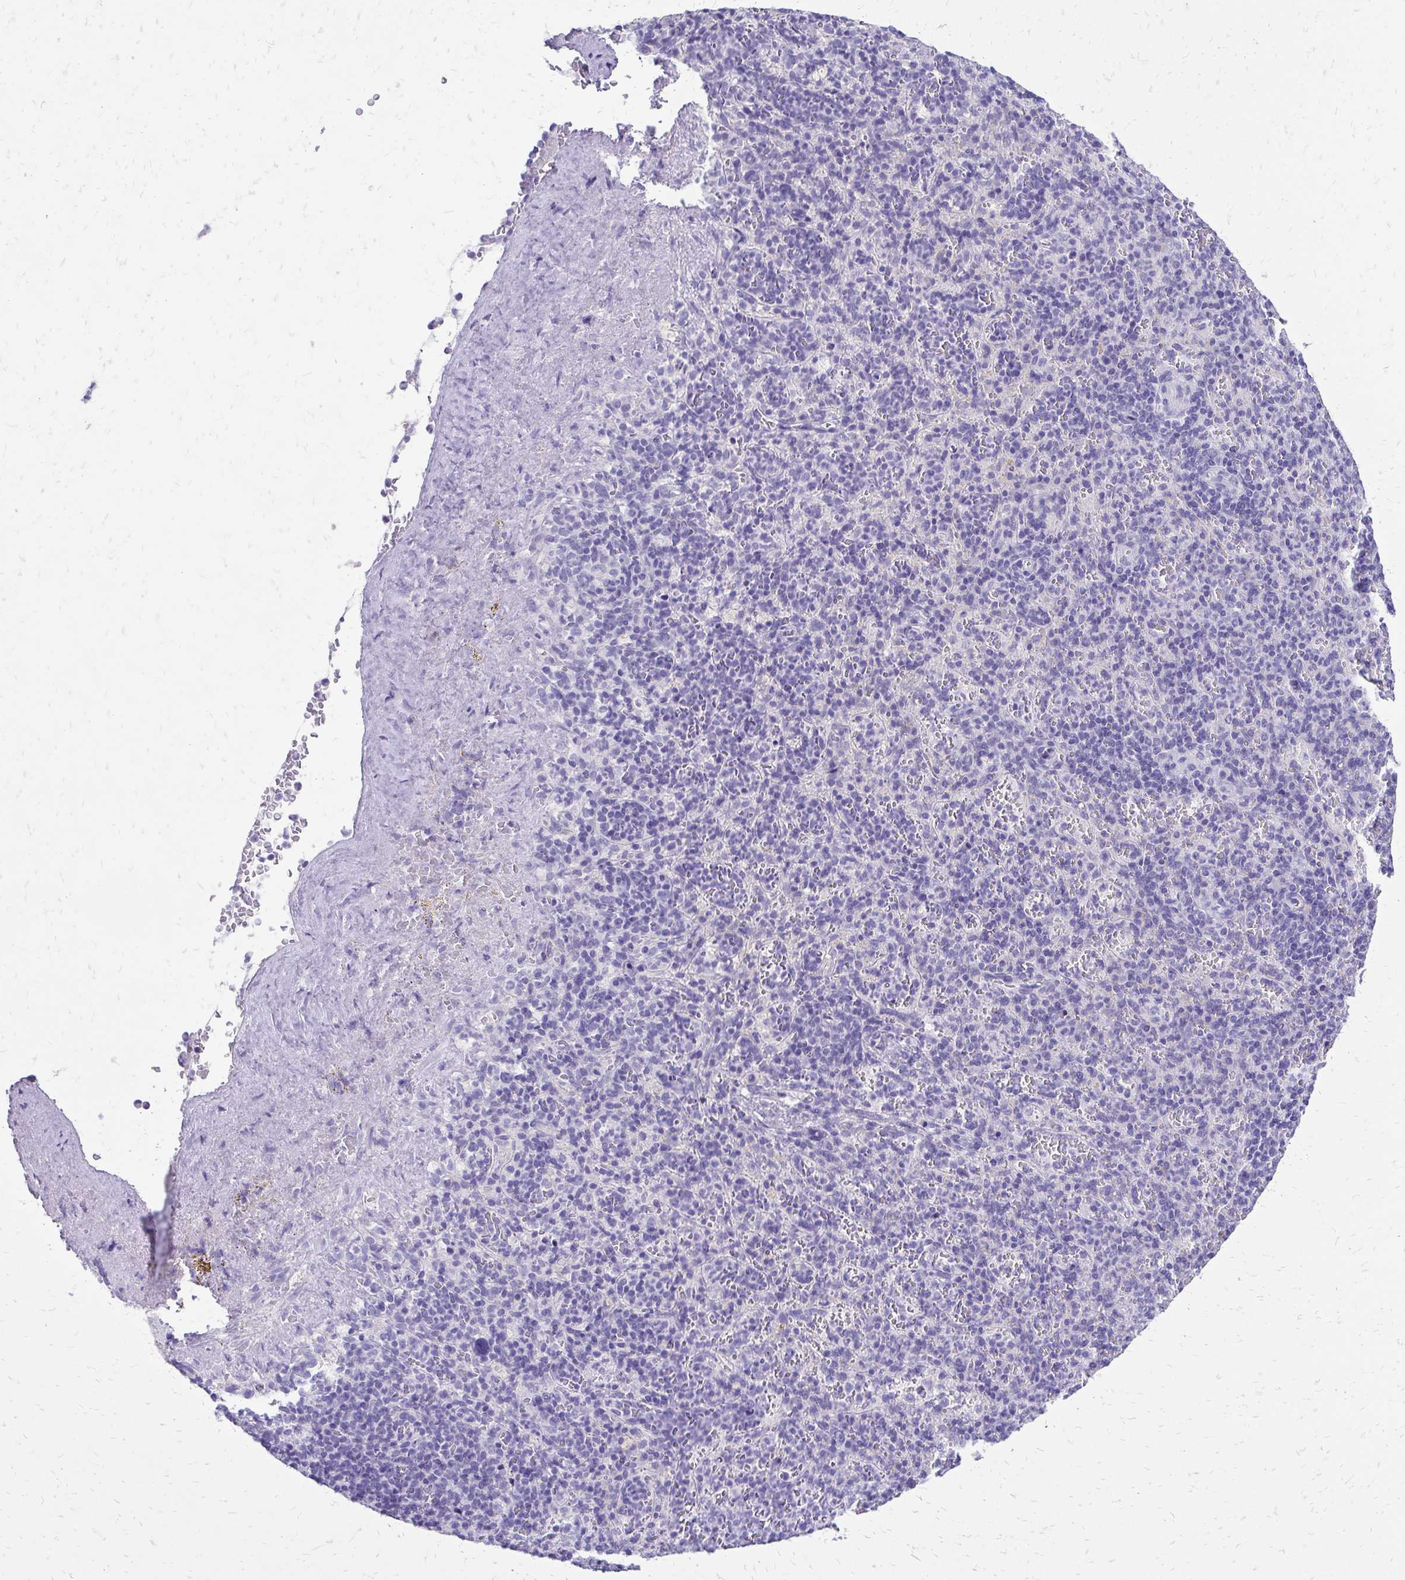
{"staining": {"intensity": "negative", "quantity": "none", "location": "none"}, "tissue": "spleen", "cell_type": "Cells in red pulp", "image_type": "normal", "snomed": [{"axis": "morphology", "description": "Normal tissue, NOS"}, {"axis": "topography", "description": "Spleen"}], "caption": "IHC micrograph of unremarkable spleen: human spleen stained with DAB (3,3'-diaminobenzidine) exhibits no significant protein positivity in cells in red pulp. (DAB (3,3'-diaminobenzidine) immunohistochemistry (IHC) visualized using brightfield microscopy, high magnification).", "gene": "SLC32A1", "patient": {"sex": "female", "age": 74}}